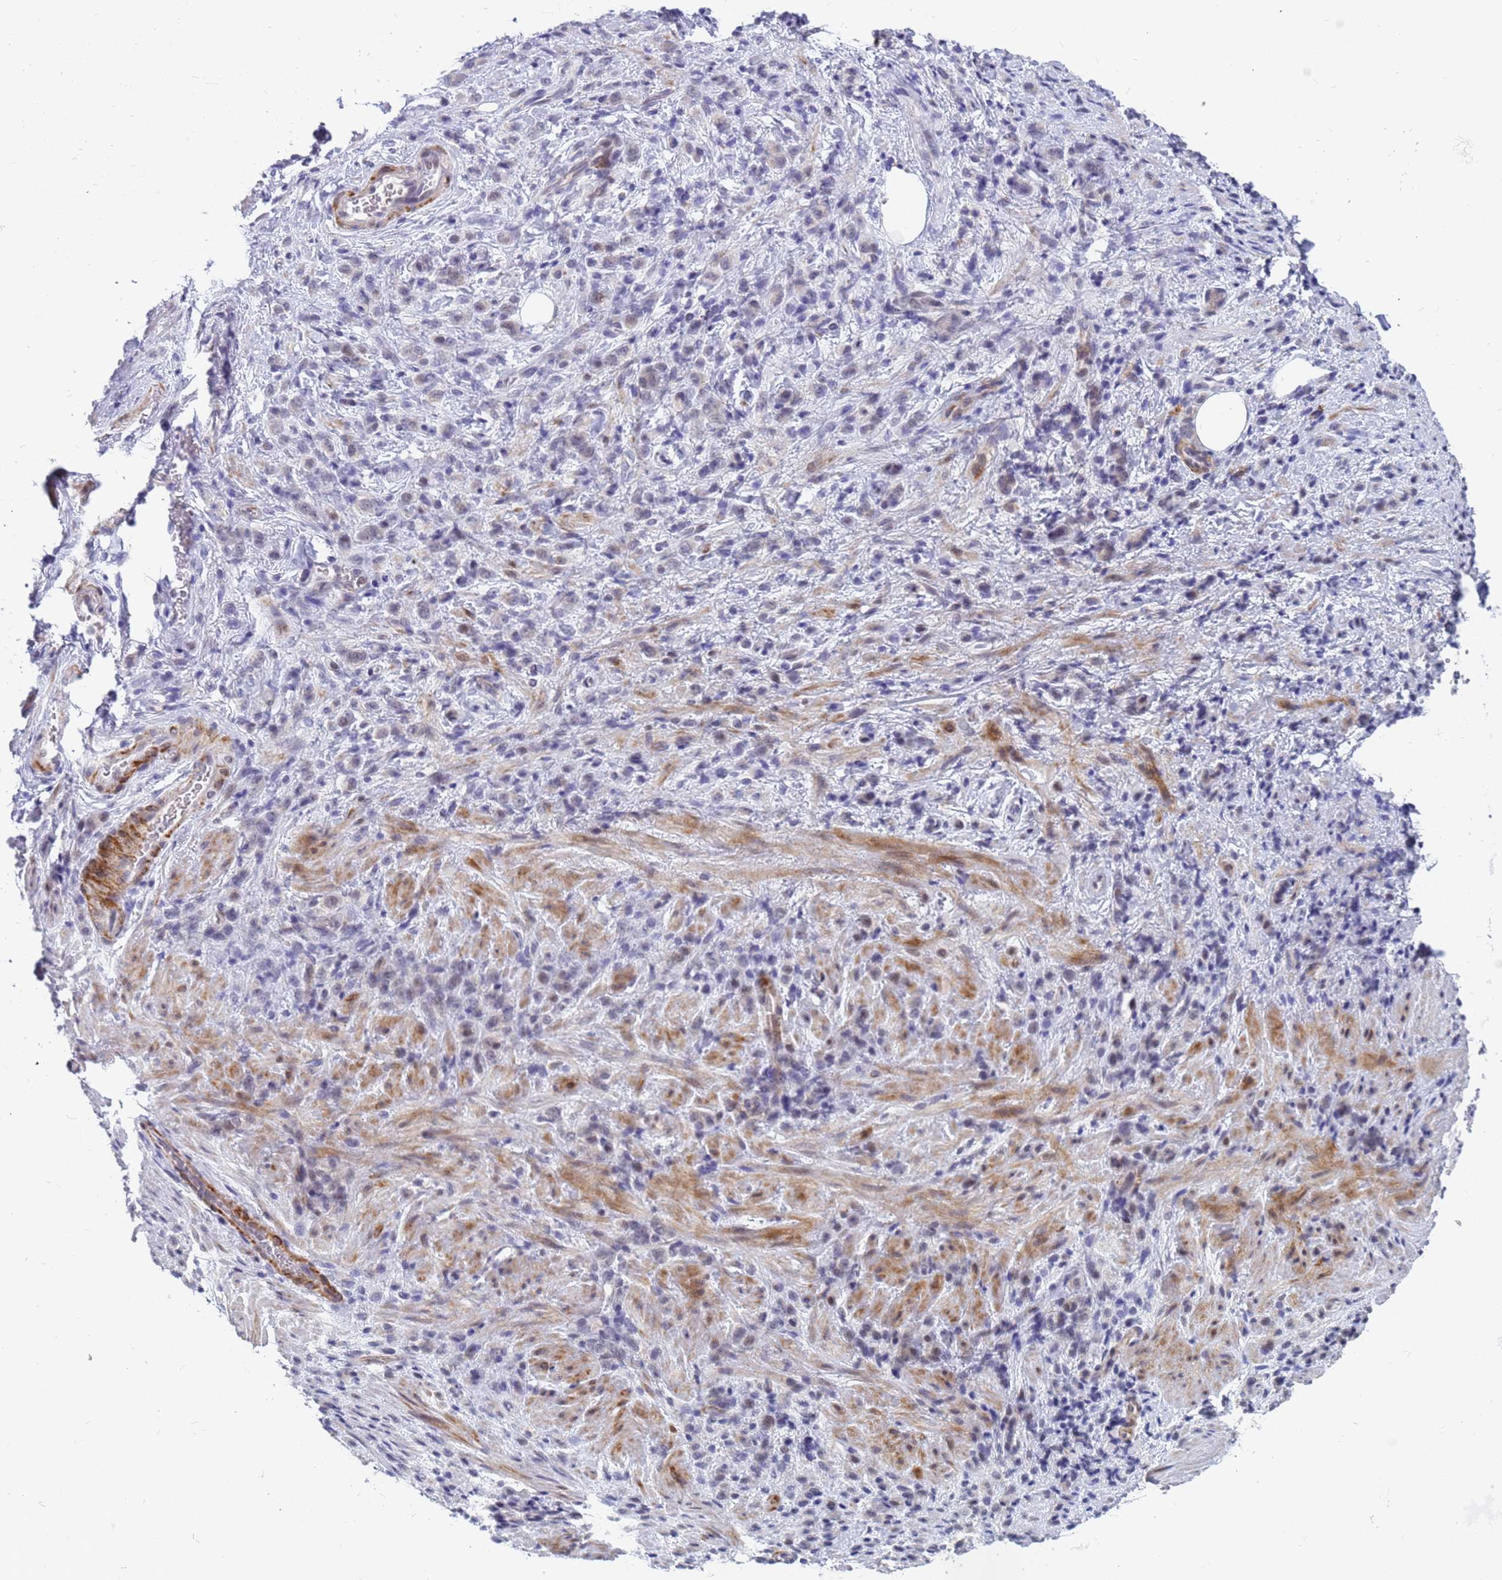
{"staining": {"intensity": "negative", "quantity": "none", "location": "none"}, "tissue": "stomach cancer", "cell_type": "Tumor cells", "image_type": "cancer", "snomed": [{"axis": "morphology", "description": "Adenocarcinoma, NOS"}, {"axis": "topography", "description": "Stomach"}], "caption": "The micrograph shows no staining of tumor cells in adenocarcinoma (stomach).", "gene": "CXorf65", "patient": {"sex": "male", "age": 77}}